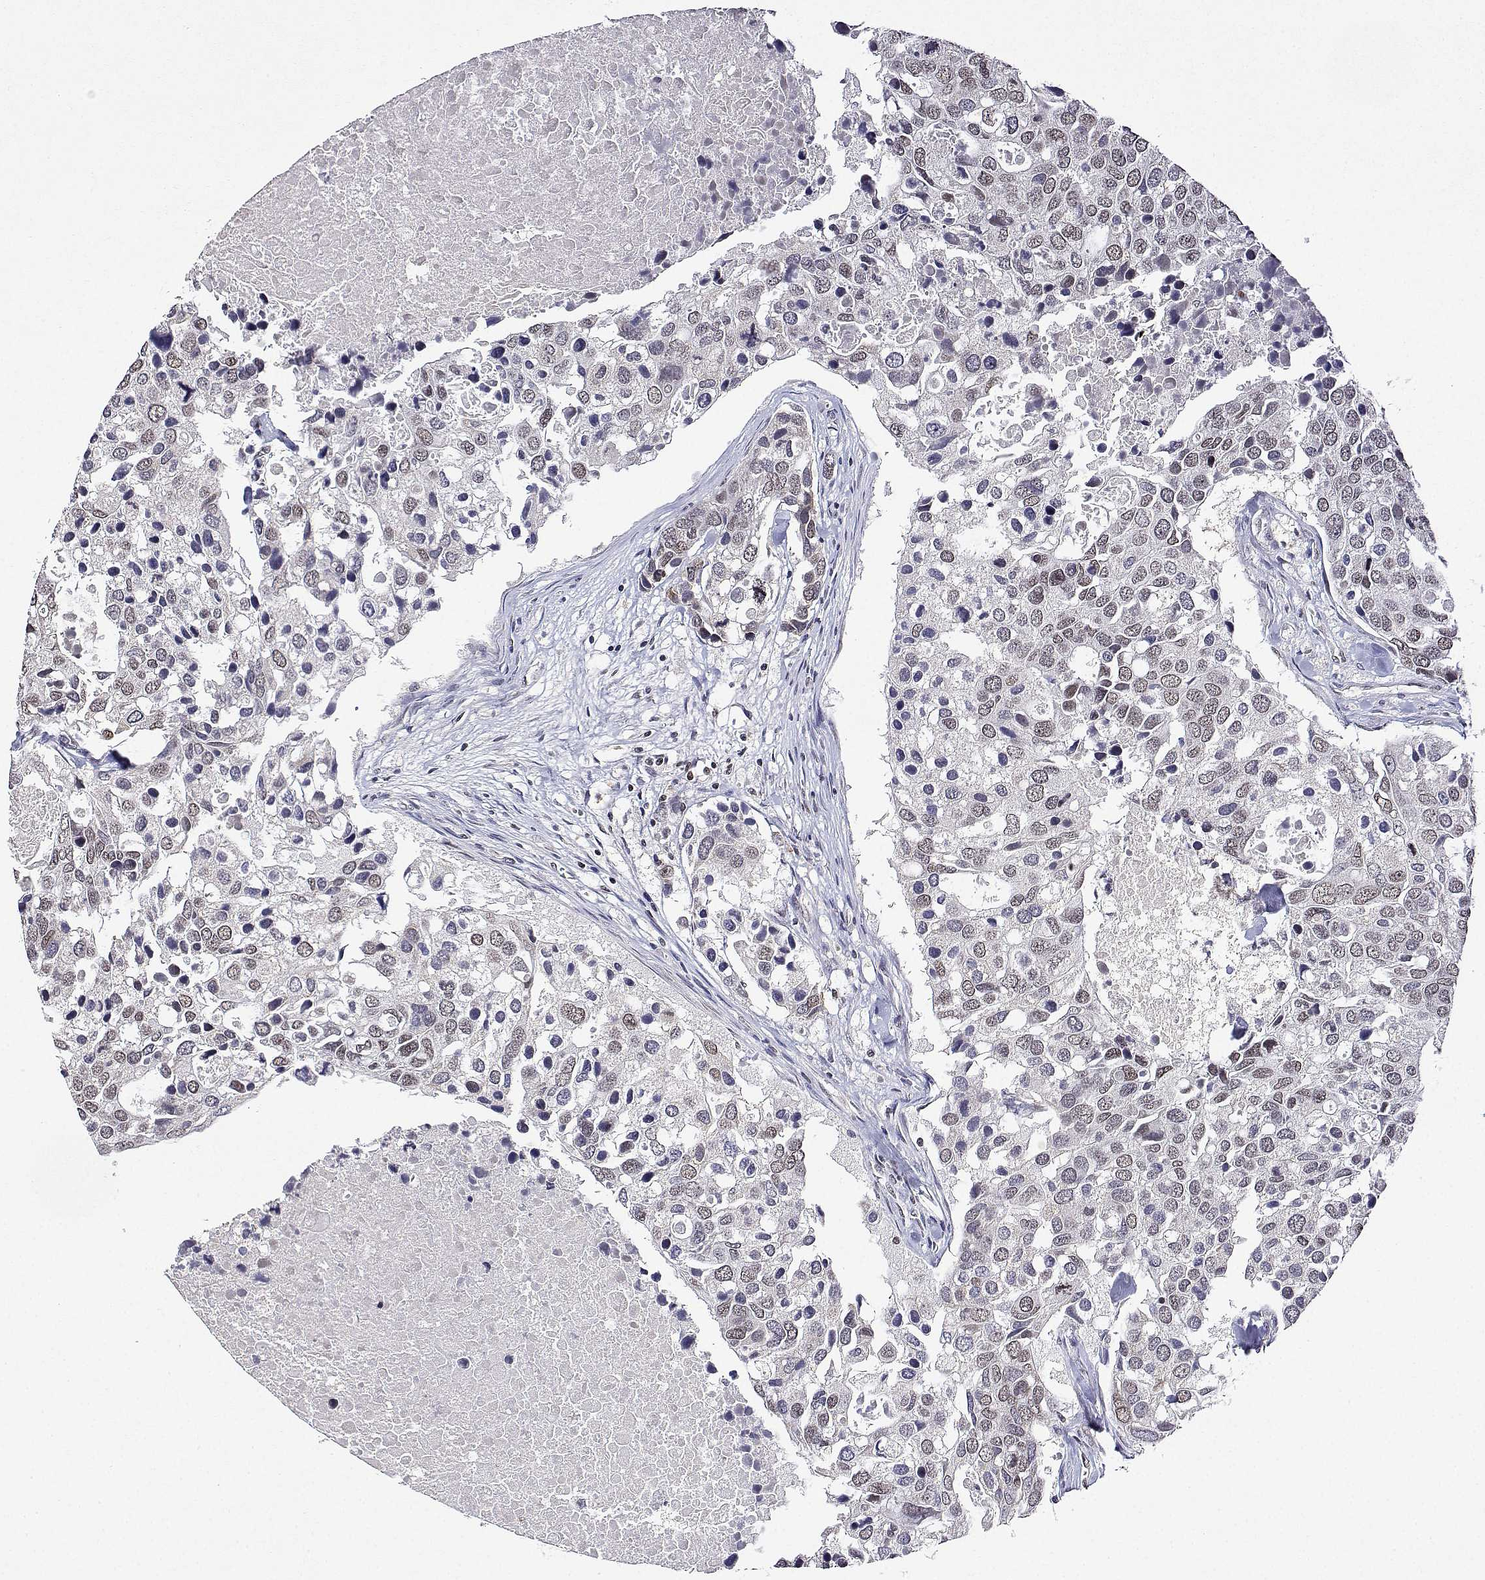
{"staining": {"intensity": "weak", "quantity": "25%-75%", "location": "nuclear"}, "tissue": "breast cancer", "cell_type": "Tumor cells", "image_type": "cancer", "snomed": [{"axis": "morphology", "description": "Duct carcinoma"}, {"axis": "topography", "description": "Breast"}], "caption": "Immunohistochemistry photomicrograph of breast cancer (invasive ductal carcinoma) stained for a protein (brown), which demonstrates low levels of weak nuclear expression in approximately 25%-75% of tumor cells.", "gene": "XPC", "patient": {"sex": "female", "age": 83}}